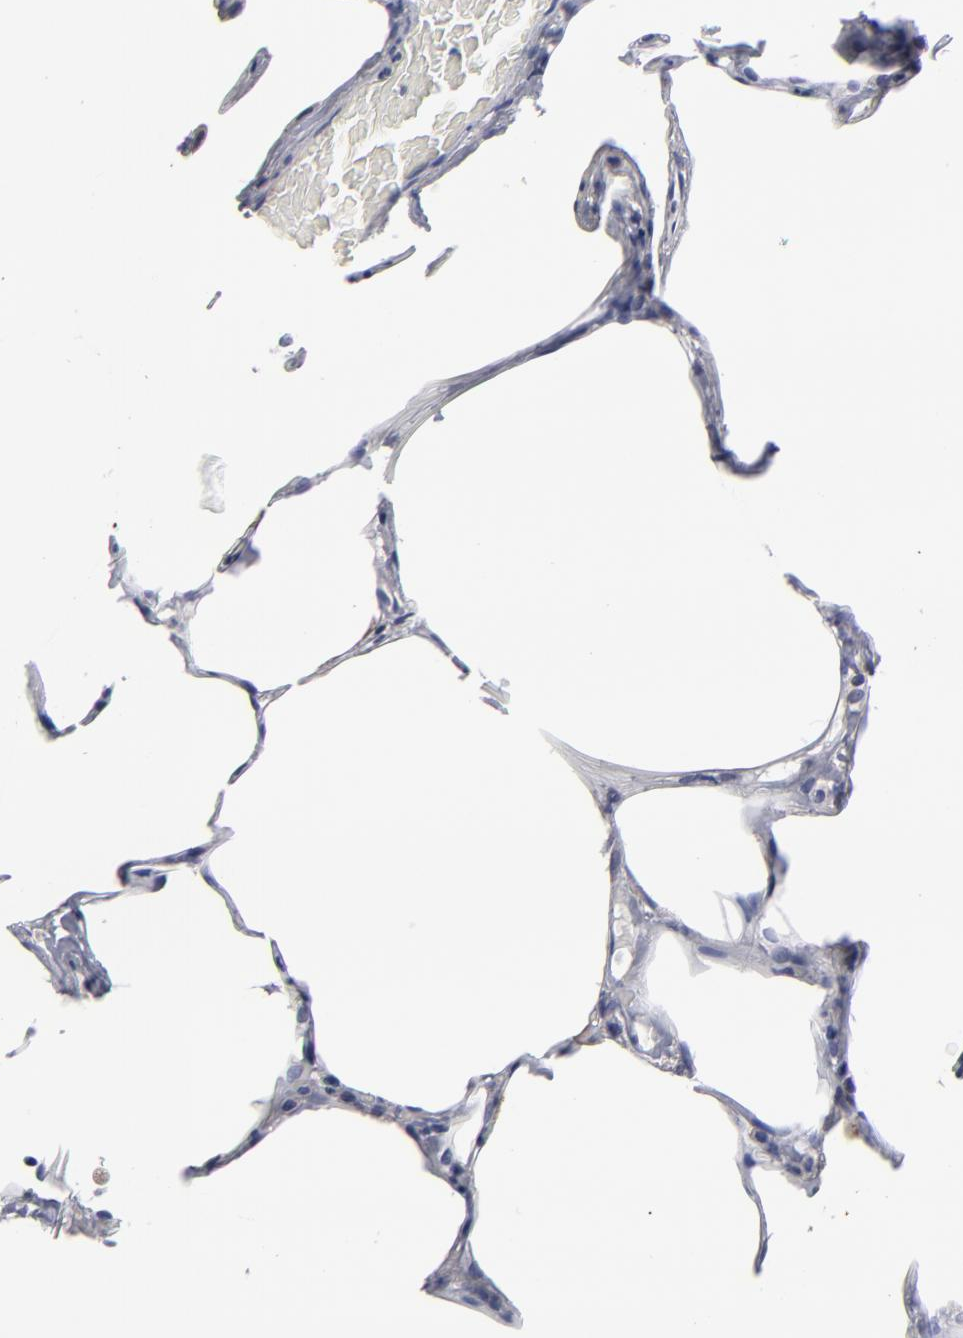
{"staining": {"intensity": "negative", "quantity": "none", "location": "none"}, "tissue": "lung", "cell_type": "Alveolar cells", "image_type": "normal", "snomed": [{"axis": "morphology", "description": "Normal tissue, NOS"}, {"axis": "topography", "description": "Lung"}], "caption": "This is an immunohistochemistry (IHC) micrograph of benign human lung. There is no staining in alveolar cells.", "gene": "CCDC80", "patient": {"sex": "female", "age": 75}}